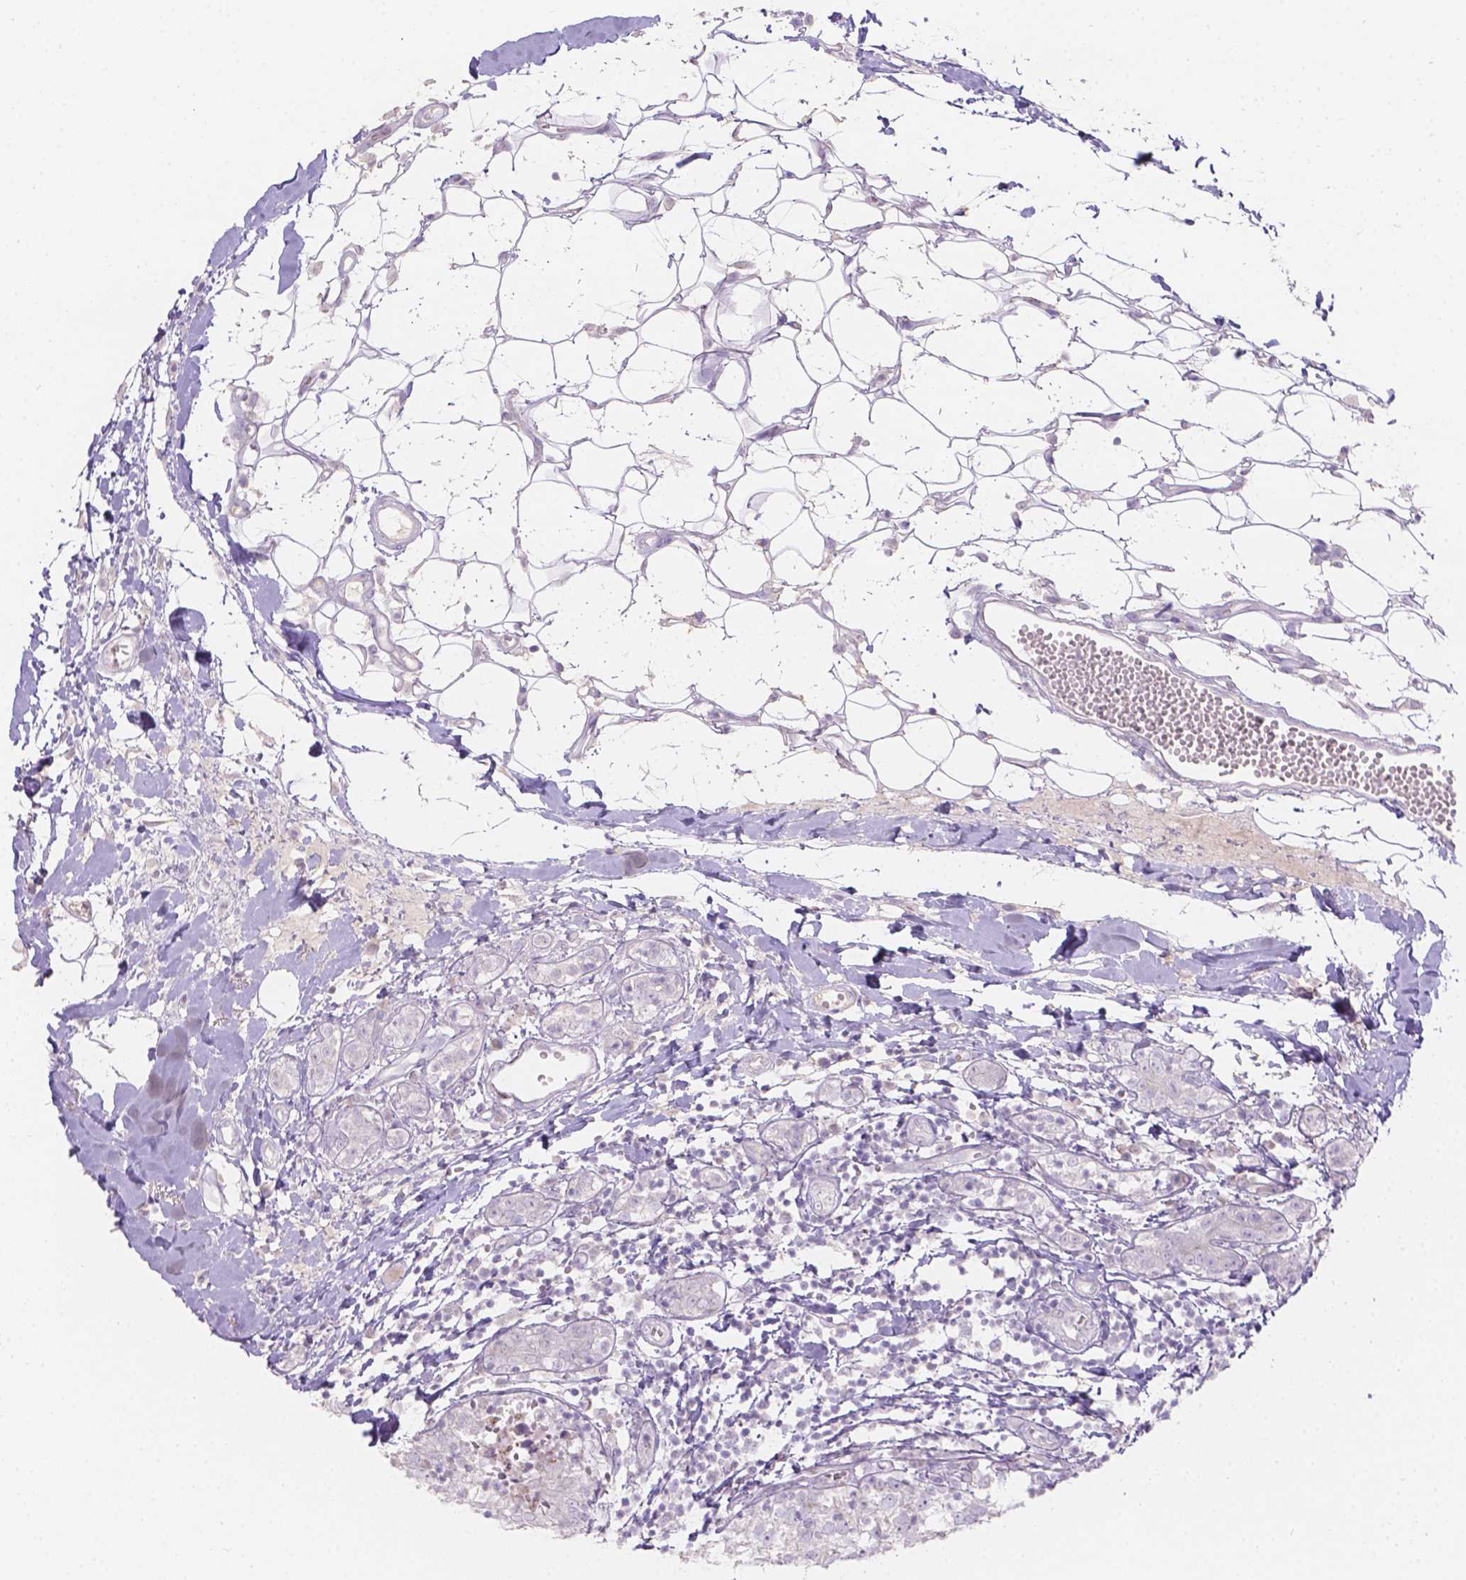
{"staining": {"intensity": "negative", "quantity": "none", "location": "none"}, "tissue": "breast cancer", "cell_type": "Tumor cells", "image_type": "cancer", "snomed": [{"axis": "morphology", "description": "Duct carcinoma"}, {"axis": "topography", "description": "Breast"}], "caption": "A high-resolution histopathology image shows immunohistochemistry staining of breast cancer, which shows no significant positivity in tumor cells.", "gene": "HTN3", "patient": {"sex": "female", "age": 30}}